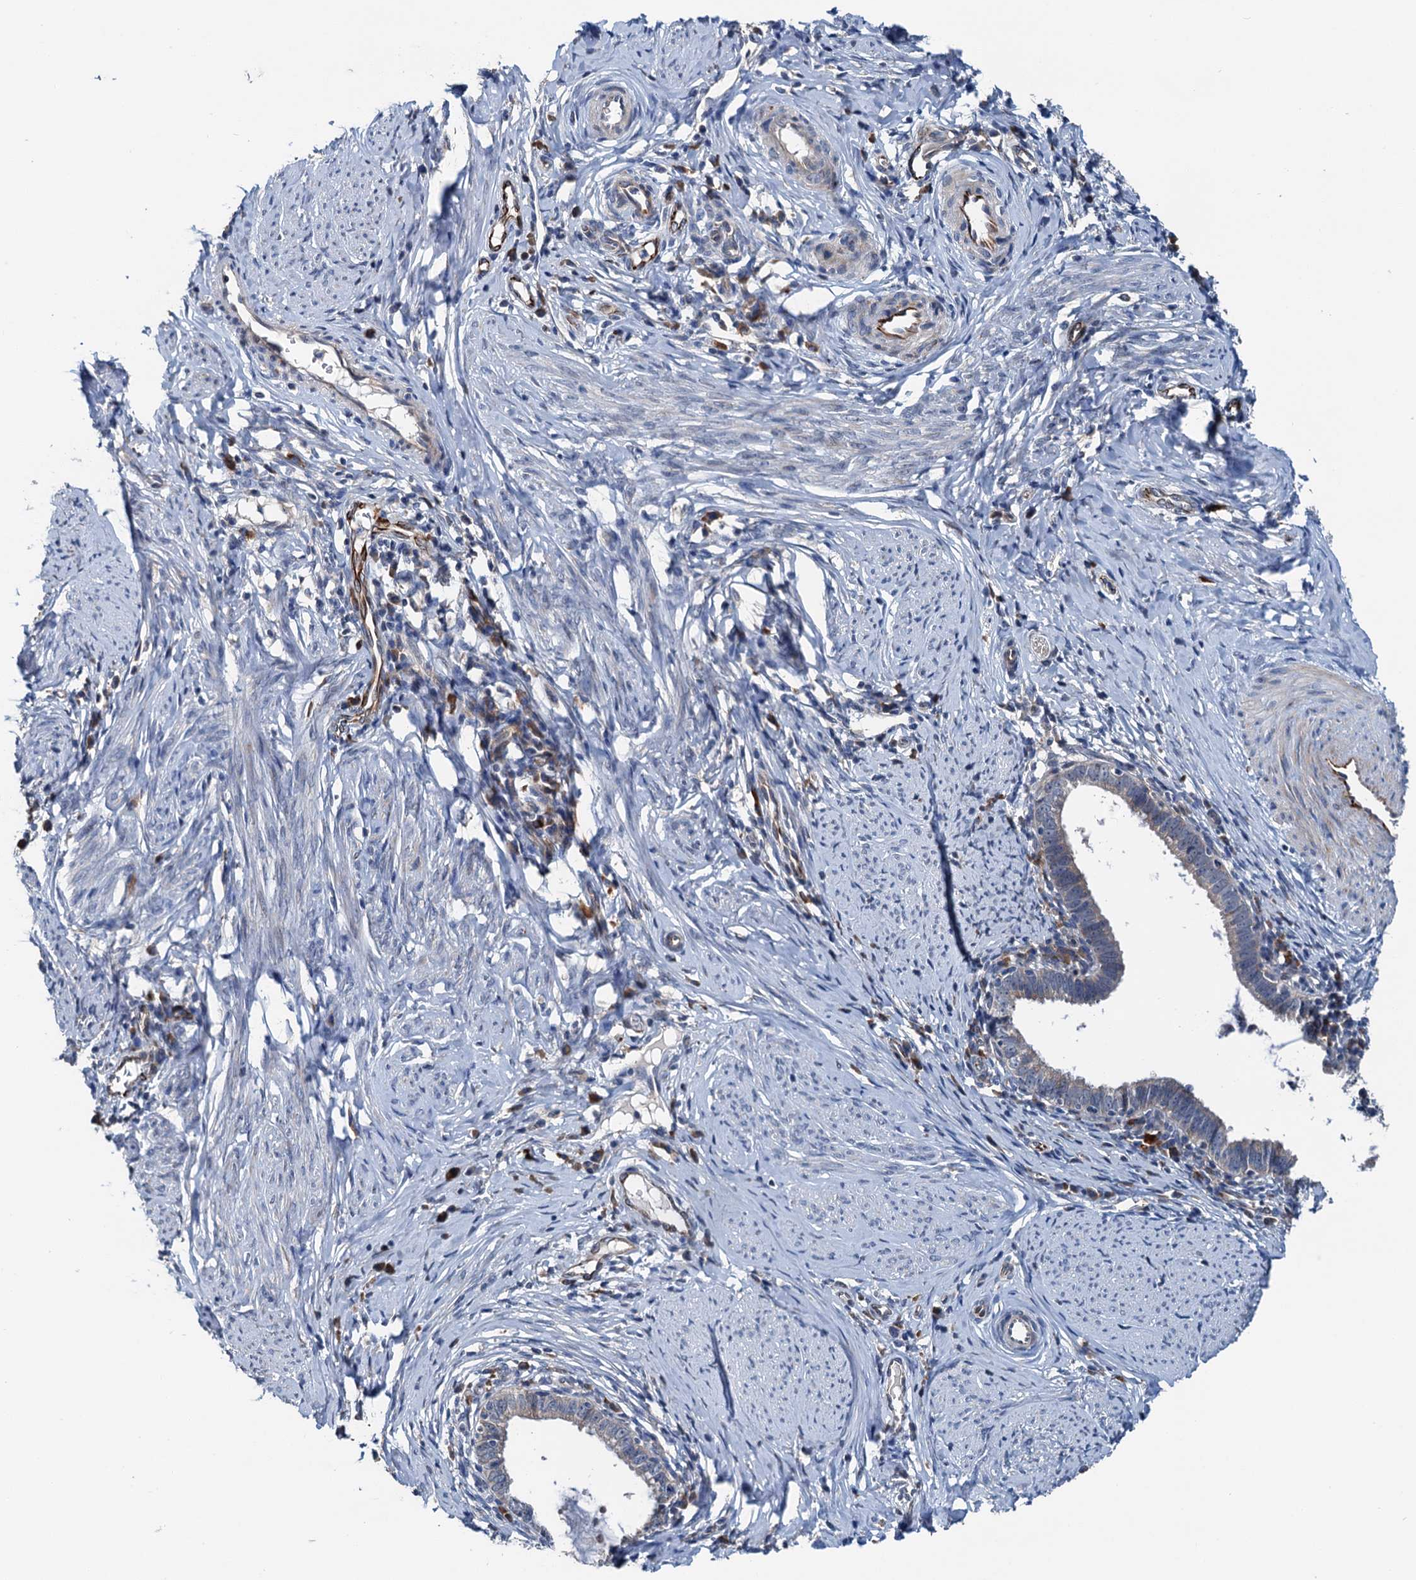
{"staining": {"intensity": "weak", "quantity": "<25%", "location": "cytoplasmic/membranous"}, "tissue": "cervical cancer", "cell_type": "Tumor cells", "image_type": "cancer", "snomed": [{"axis": "morphology", "description": "Adenocarcinoma, NOS"}, {"axis": "topography", "description": "Cervix"}], "caption": "High power microscopy histopathology image of an immunohistochemistry histopathology image of cervical adenocarcinoma, revealing no significant expression in tumor cells.", "gene": "ELAC1", "patient": {"sex": "female", "age": 36}}